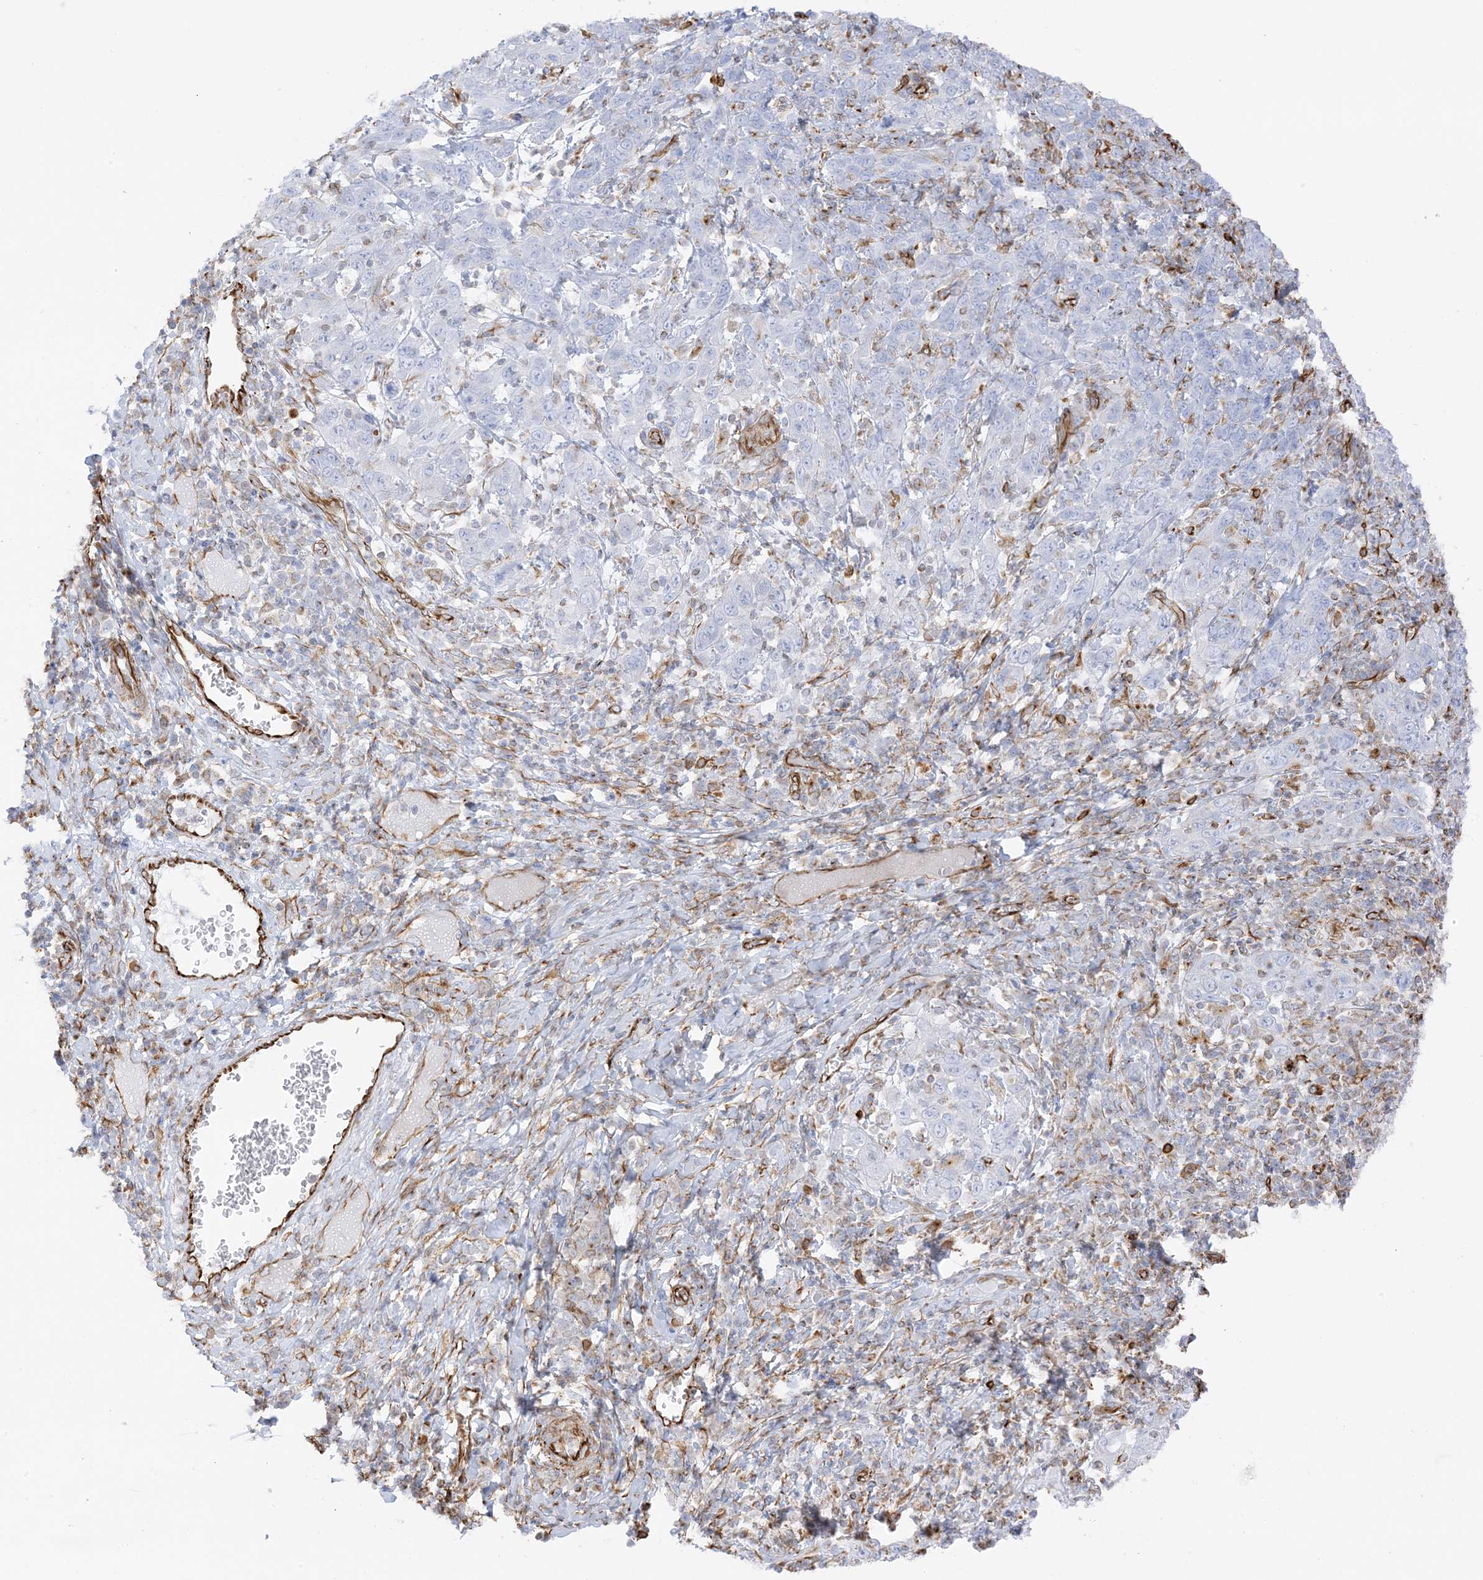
{"staining": {"intensity": "negative", "quantity": "none", "location": "none"}, "tissue": "cervical cancer", "cell_type": "Tumor cells", "image_type": "cancer", "snomed": [{"axis": "morphology", "description": "Squamous cell carcinoma, NOS"}, {"axis": "topography", "description": "Cervix"}], "caption": "Tumor cells show no significant protein staining in squamous cell carcinoma (cervical). (DAB IHC, high magnification).", "gene": "PID1", "patient": {"sex": "female", "age": 46}}